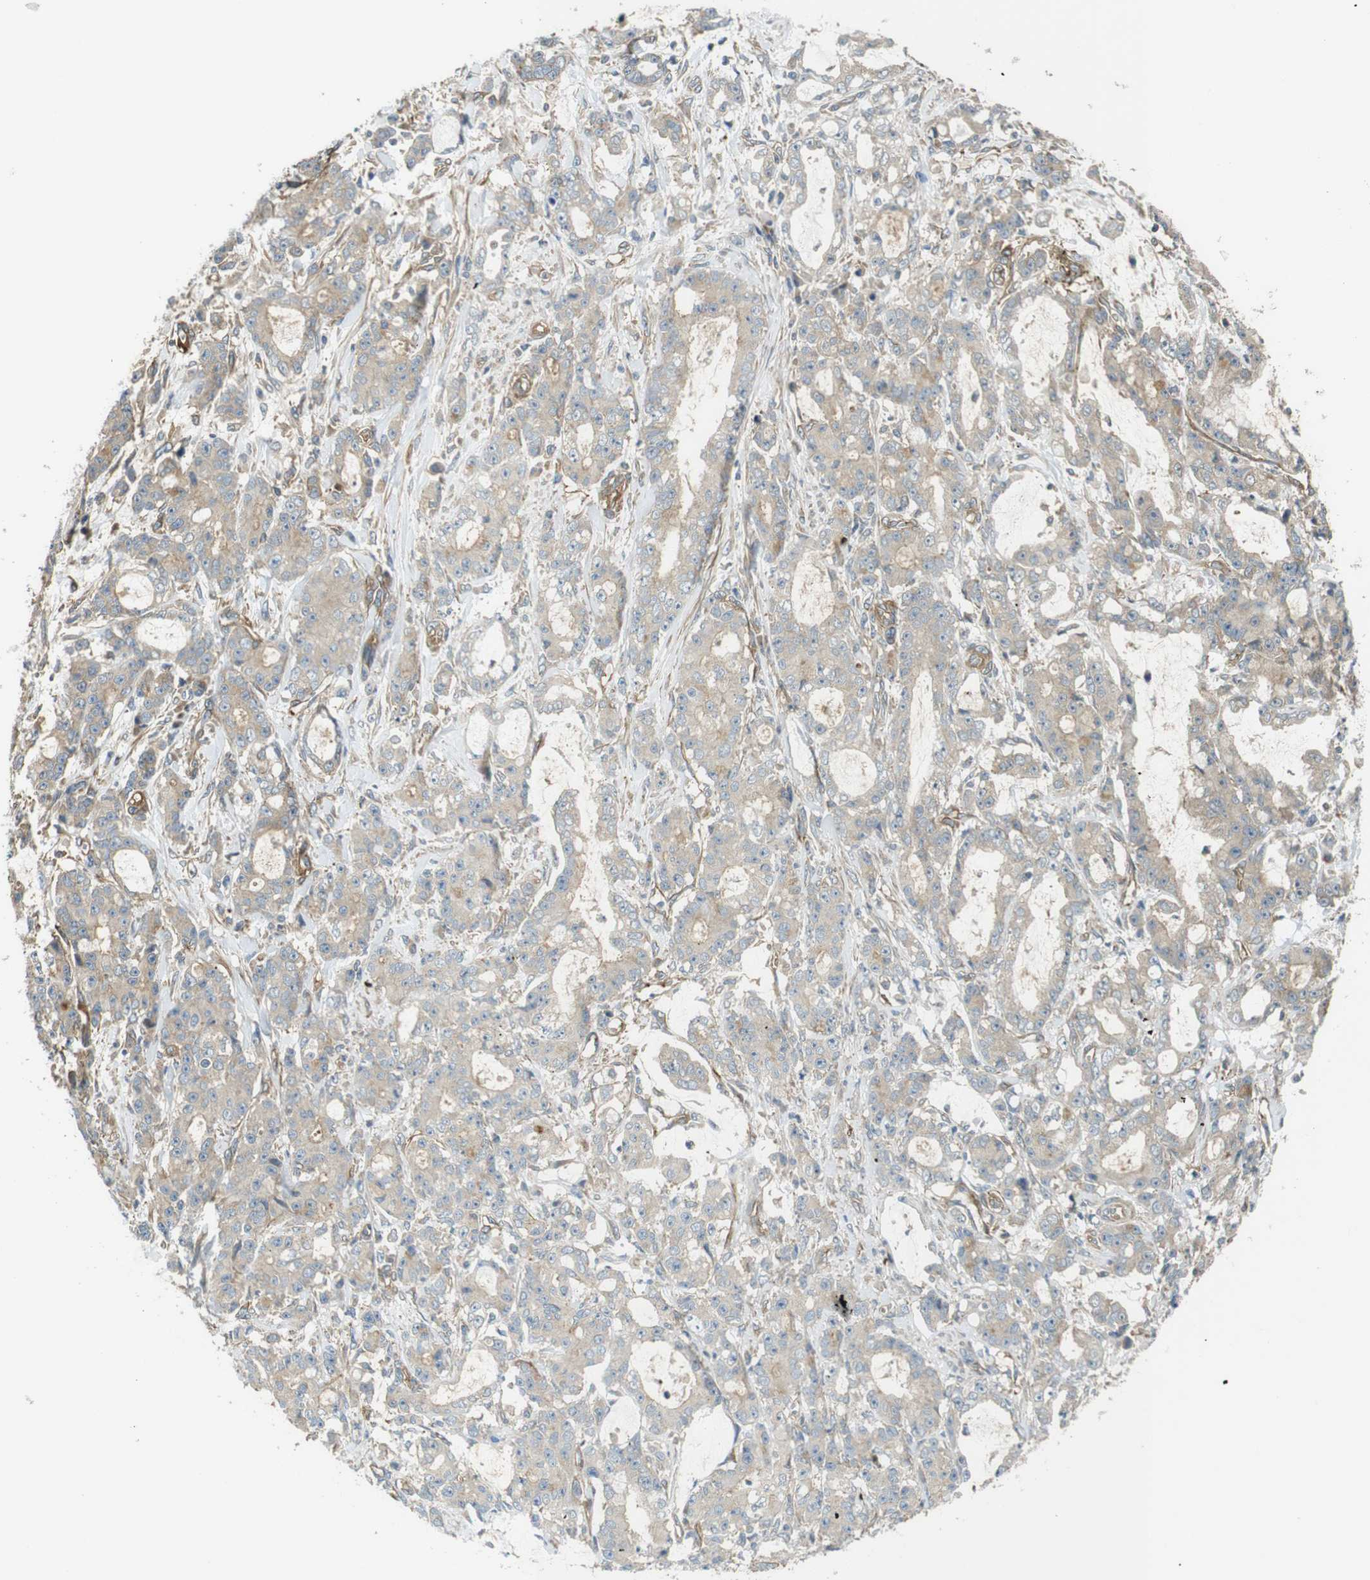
{"staining": {"intensity": "weak", "quantity": ">75%", "location": "cytoplasmic/membranous"}, "tissue": "pancreatic cancer", "cell_type": "Tumor cells", "image_type": "cancer", "snomed": [{"axis": "morphology", "description": "Adenocarcinoma, NOS"}, {"axis": "topography", "description": "Pancreas"}], "caption": "An IHC image of neoplastic tissue is shown. Protein staining in brown shows weak cytoplasmic/membranous positivity in pancreatic cancer within tumor cells. Using DAB (brown) and hematoxylin (blue) stains, captured at high magnification using brightfield microscopy.", "gene": "TSC1", "patient": {"sex": "female", "age": 73}}